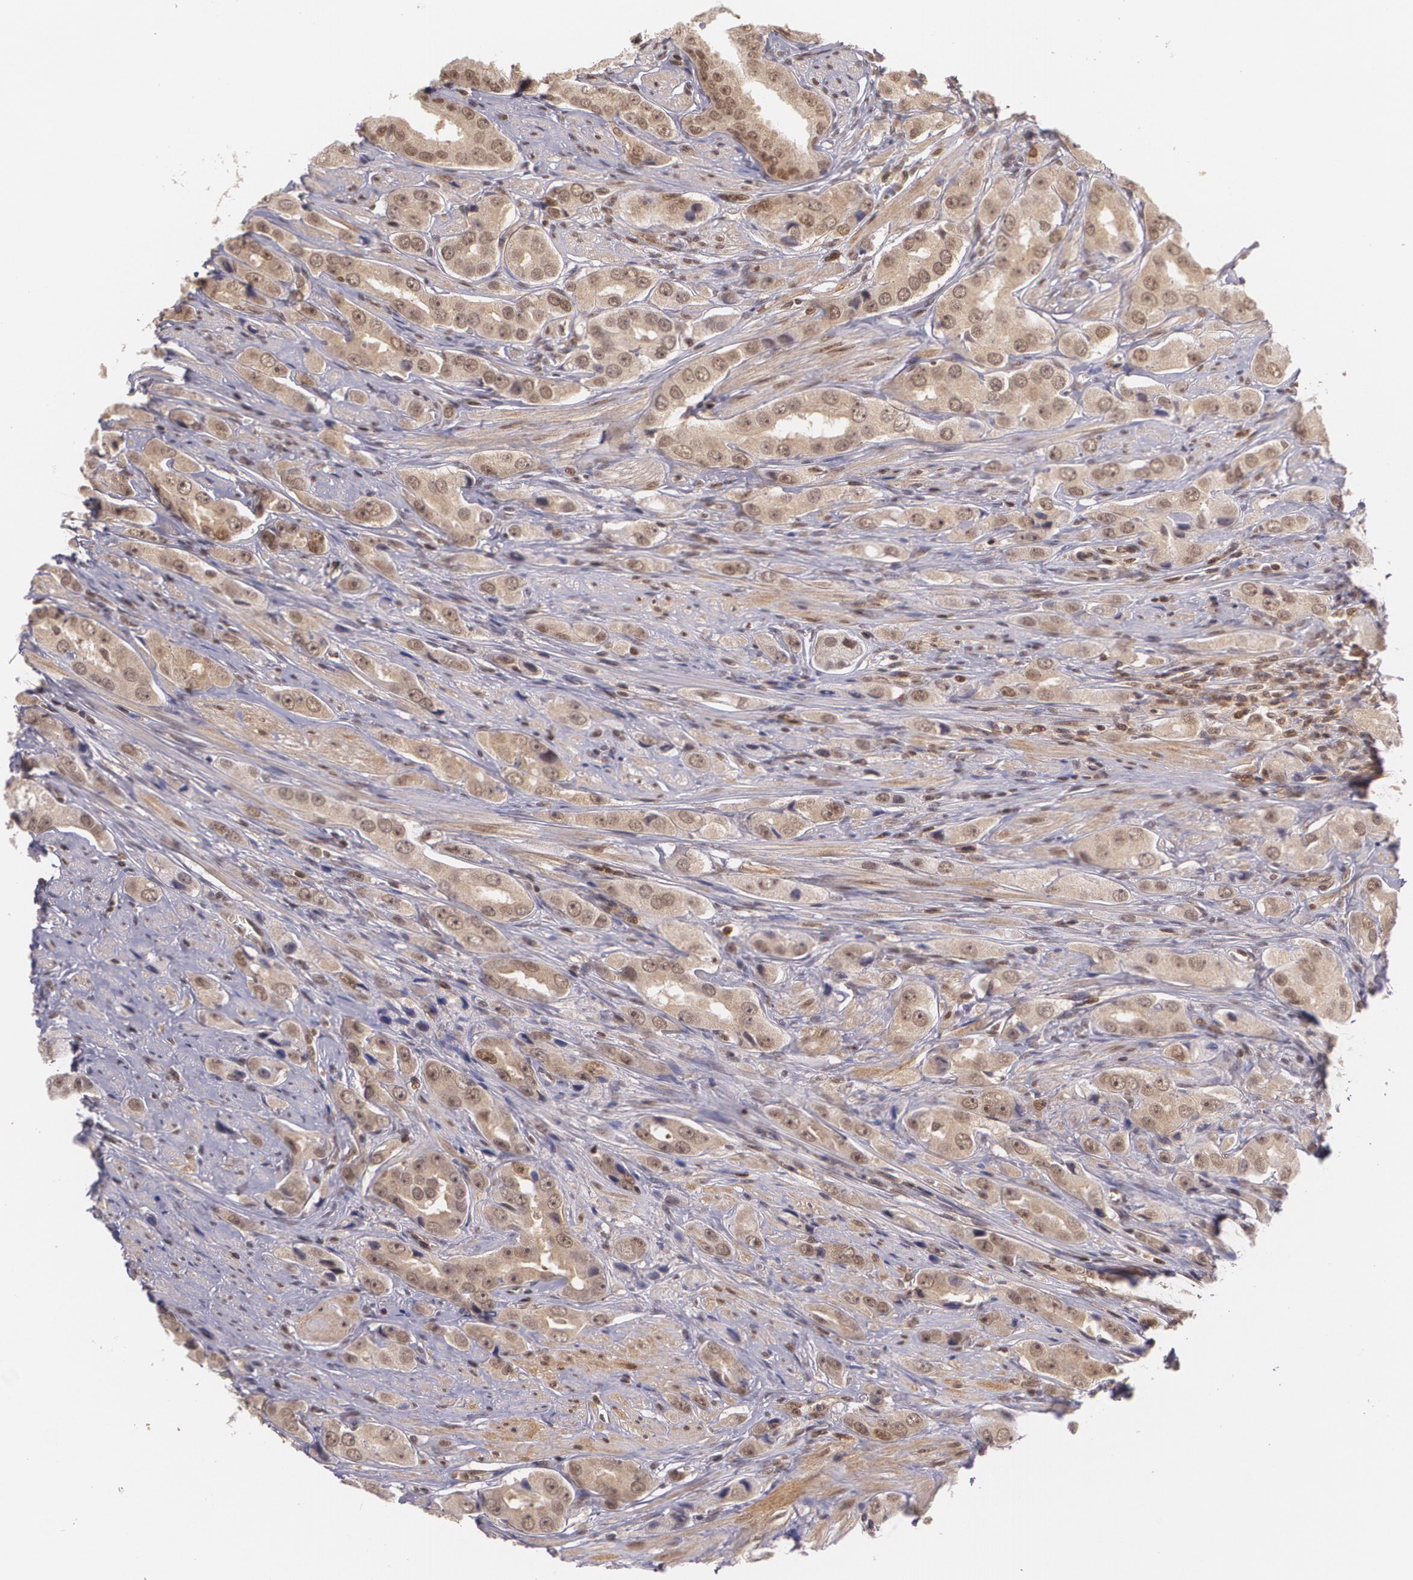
{"staining": {"intensity": "moderate", "quantity": ">75%", "location": "cytoplasmic/membranous,nuclear"}, "tissue": "prostate cancer", "cell_type": "Tumor cells", "image_type": "cancer", "snomed": [{"axis": "morphology", "description": "Adenocarcinoma, Medium grade"}, {"axis": "topography", "description": "Prostate"}], "caption": "This histopathology image reveals prostate cancer stained with immunohistochemistry to label a protein in brown. The cytoplasmic/membranous and nuclear of tumor cells show moderate positivity for the protein. Nuclei are counter-stained blue.", "gene": "CUL2", "patient": {"sex": "male", "age": 53}}